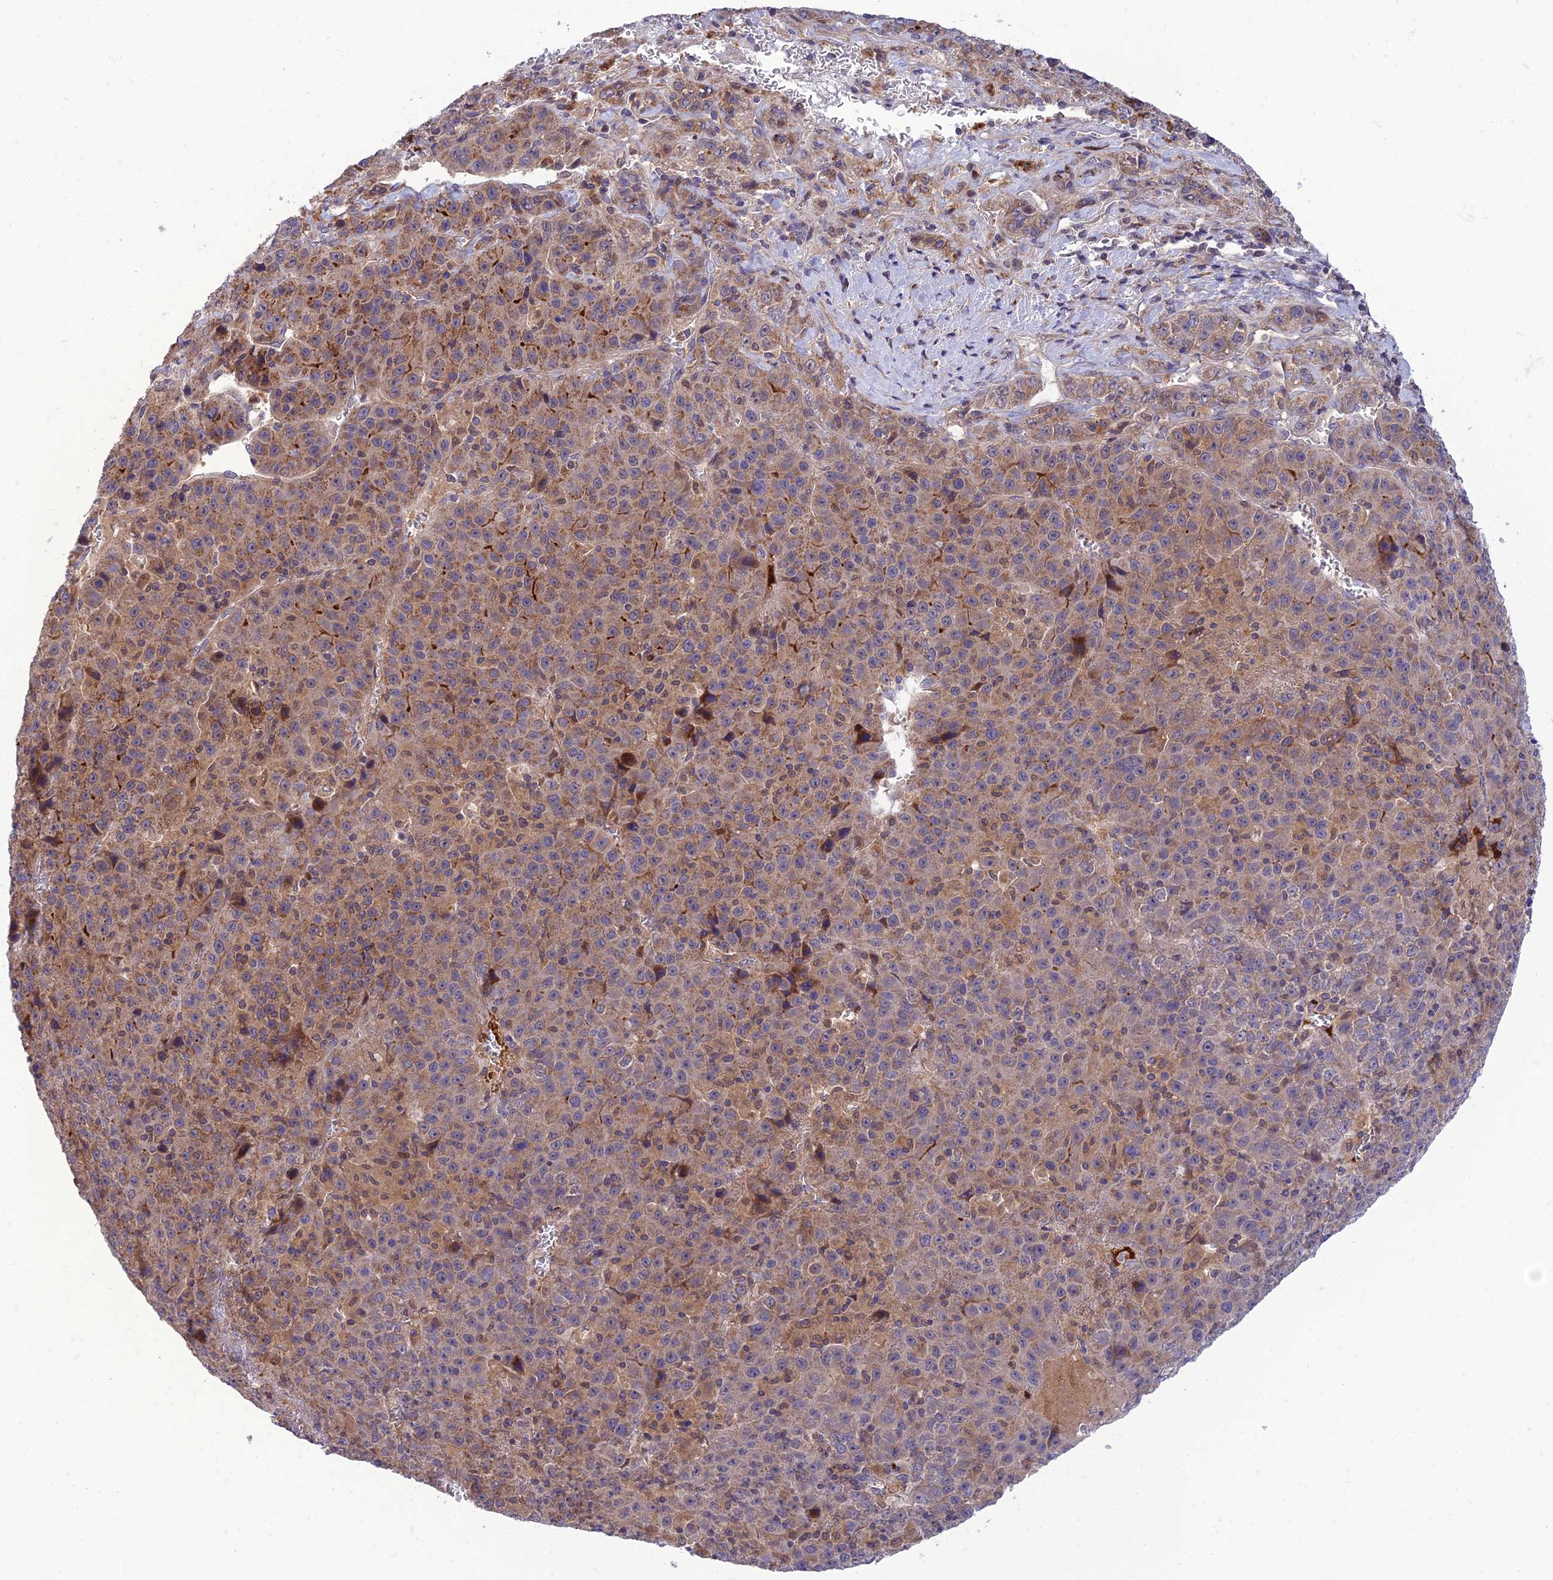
{"staining": {"intensity": "moderate", "quantity": "25%-75%", "location": "cytoplasmic/membranous"}, "tissue": "liver cancer", "cell_type": "Tumor cells", "image_type": "cancer", "snomed": [{"axis": "morphology", "description": "Carcinoma, Hepatocellular, NOS"}, {"axis": "topography", "description": "Liver"}], "caption": "Moderate cytoplasmic/membranous staining for a protein is present in approximately 25%-75% of tumor cells of liver cancer (hepatocellular carcinoma) using immunohistochemistry.", "gene": "IRAK3", "patient": {"sex": "female", "age": 53}}